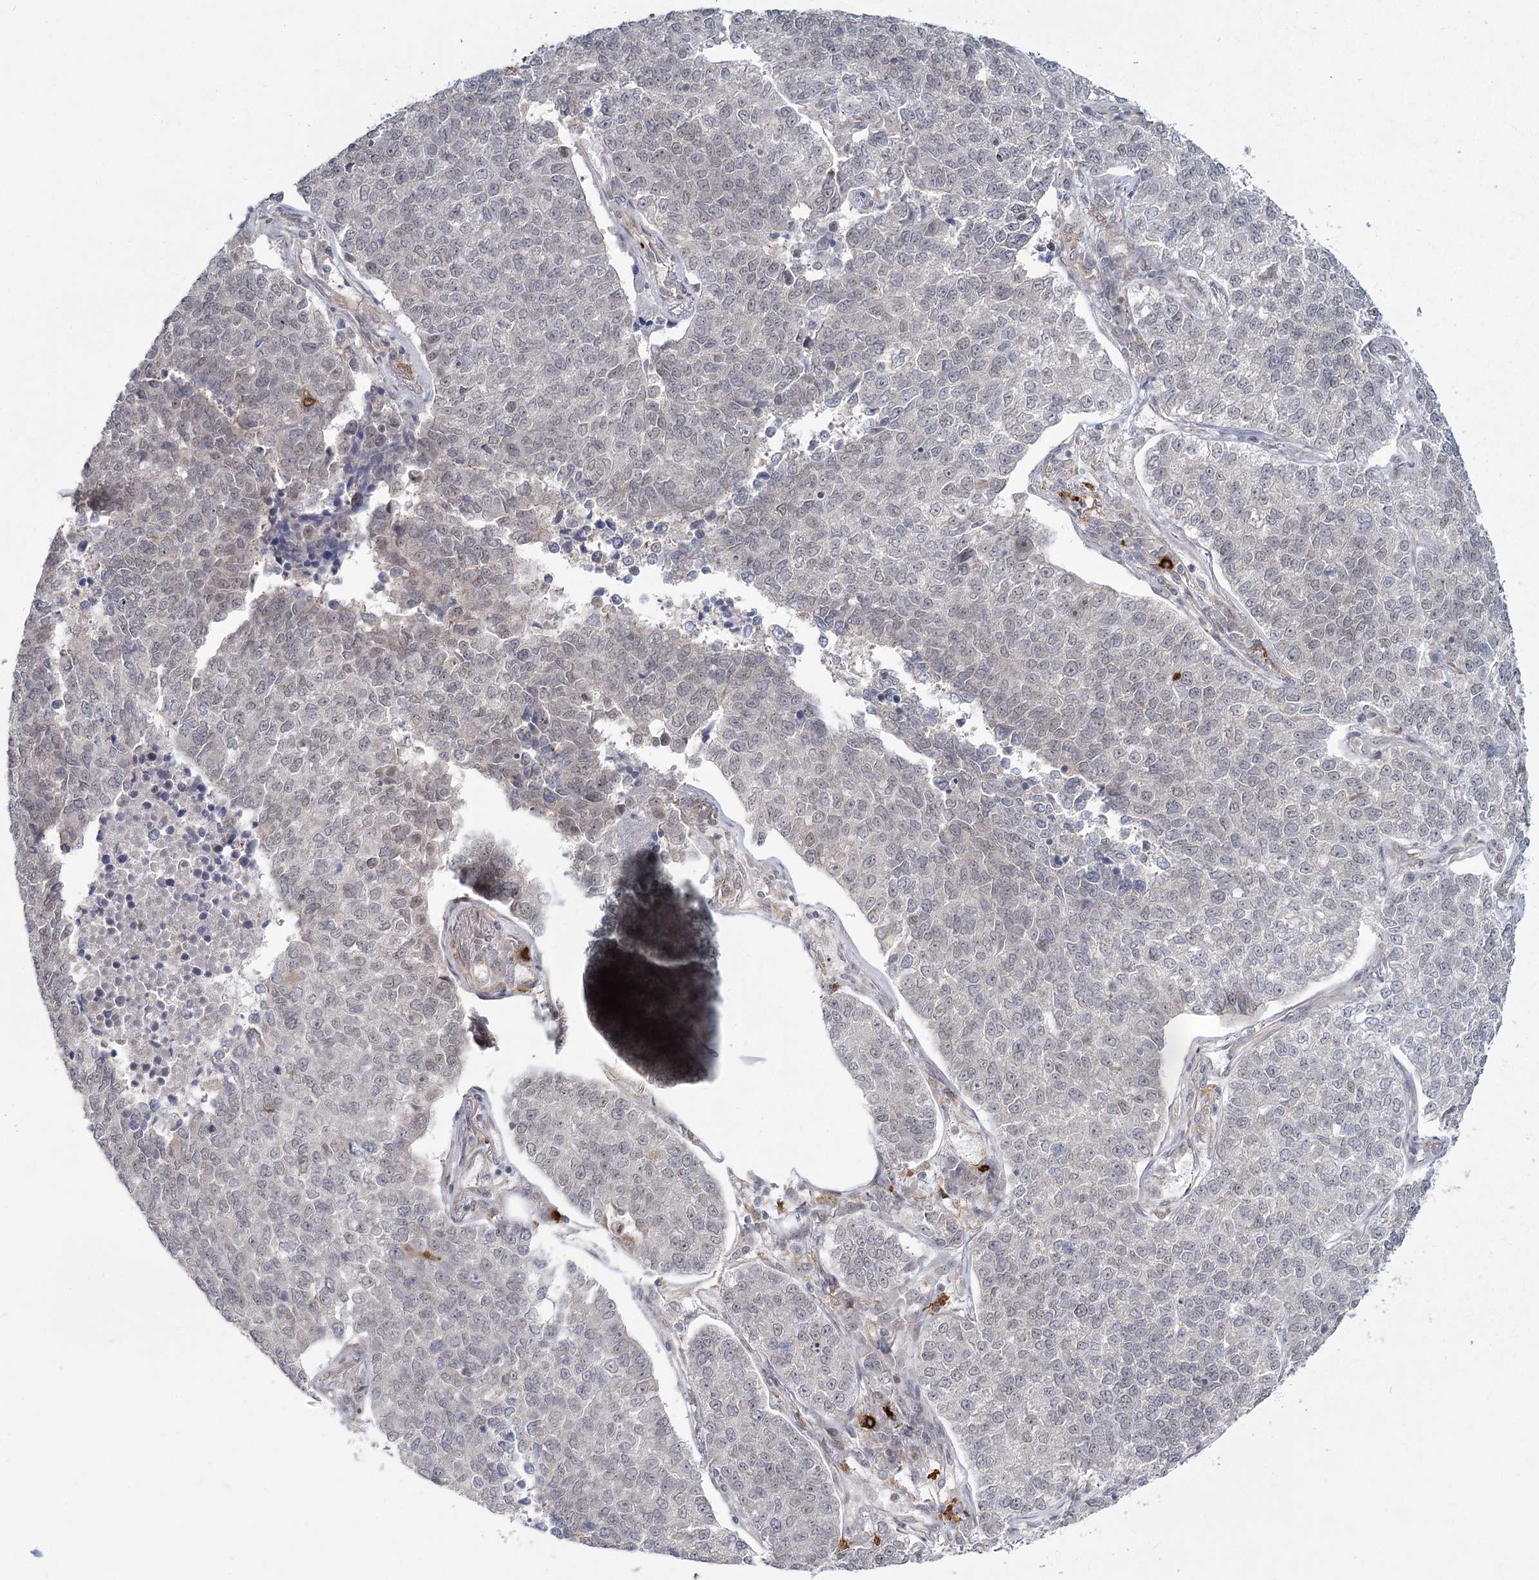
{"staining": {"intensity": "negative", "quantity": "none", "location": "none"}, "tissue": "lung cancer", "cell_type": "Tumor cells", "image_type": "cancer", "snomed": [{"axis": "morphology", "description": "Adenocarcinoma, NOS"}, {"axis": "topography", "description": "Lung"}], "caption": "Lung cancer was stained to show a protein in brown. There is no significant positivity in tumor cells. (IHC, brightfield microscopy, high magnification).", "gene": "AP2M1", "patient": {"sex": "male", "age": 49}}